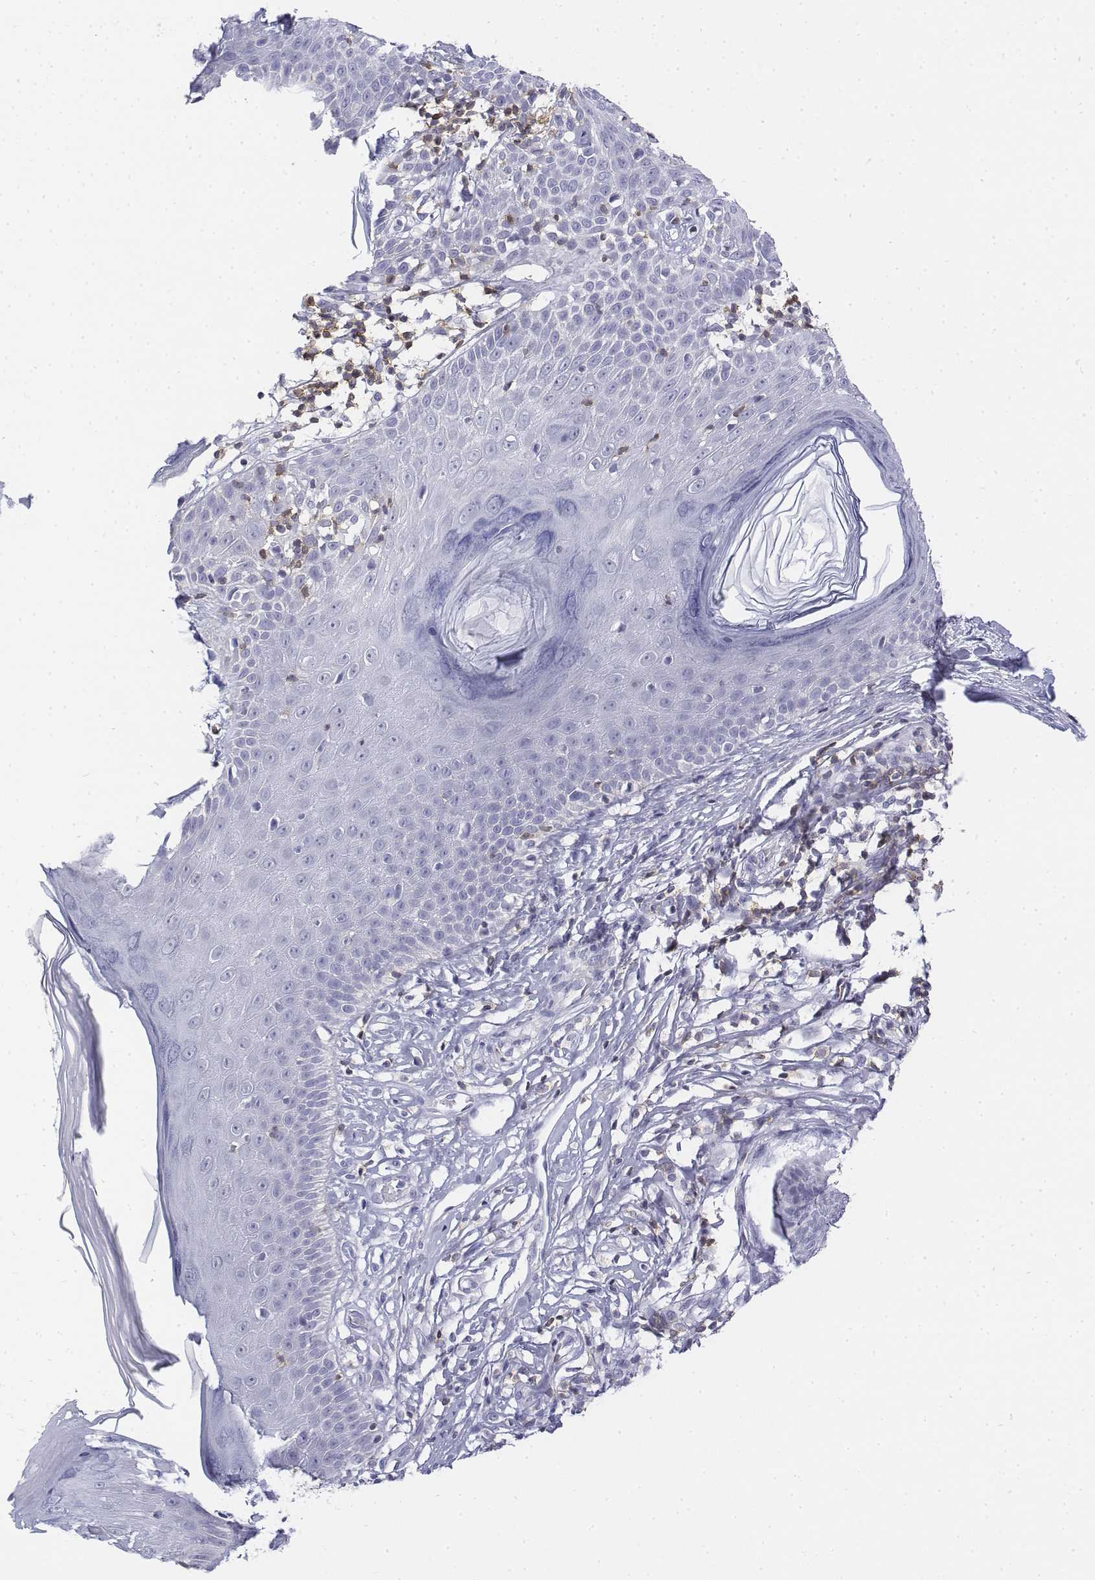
{"staining": {"intensity": "negative", "quantity": "none", "location": "none"}, "tissue": "skin cancer", "cell_type": "Tumor cells", "image_type": "cancer", "snomed": [{"axis": "morphology", "description": "Basal cell carcinoma"}, {"axis": "topography", "description": "Skin"}], "caption": "Immunohistochemistry (IHC) of skin cancer (basal cell carcinoma) shows no positivity in tumor cells. (Brightfield microscopy of DAB (3,3'-diaminobenzidine) immunohistochemistry at high magnification).", "gene": "CD3E", "patient": {"sex": "male", "age": 85}}